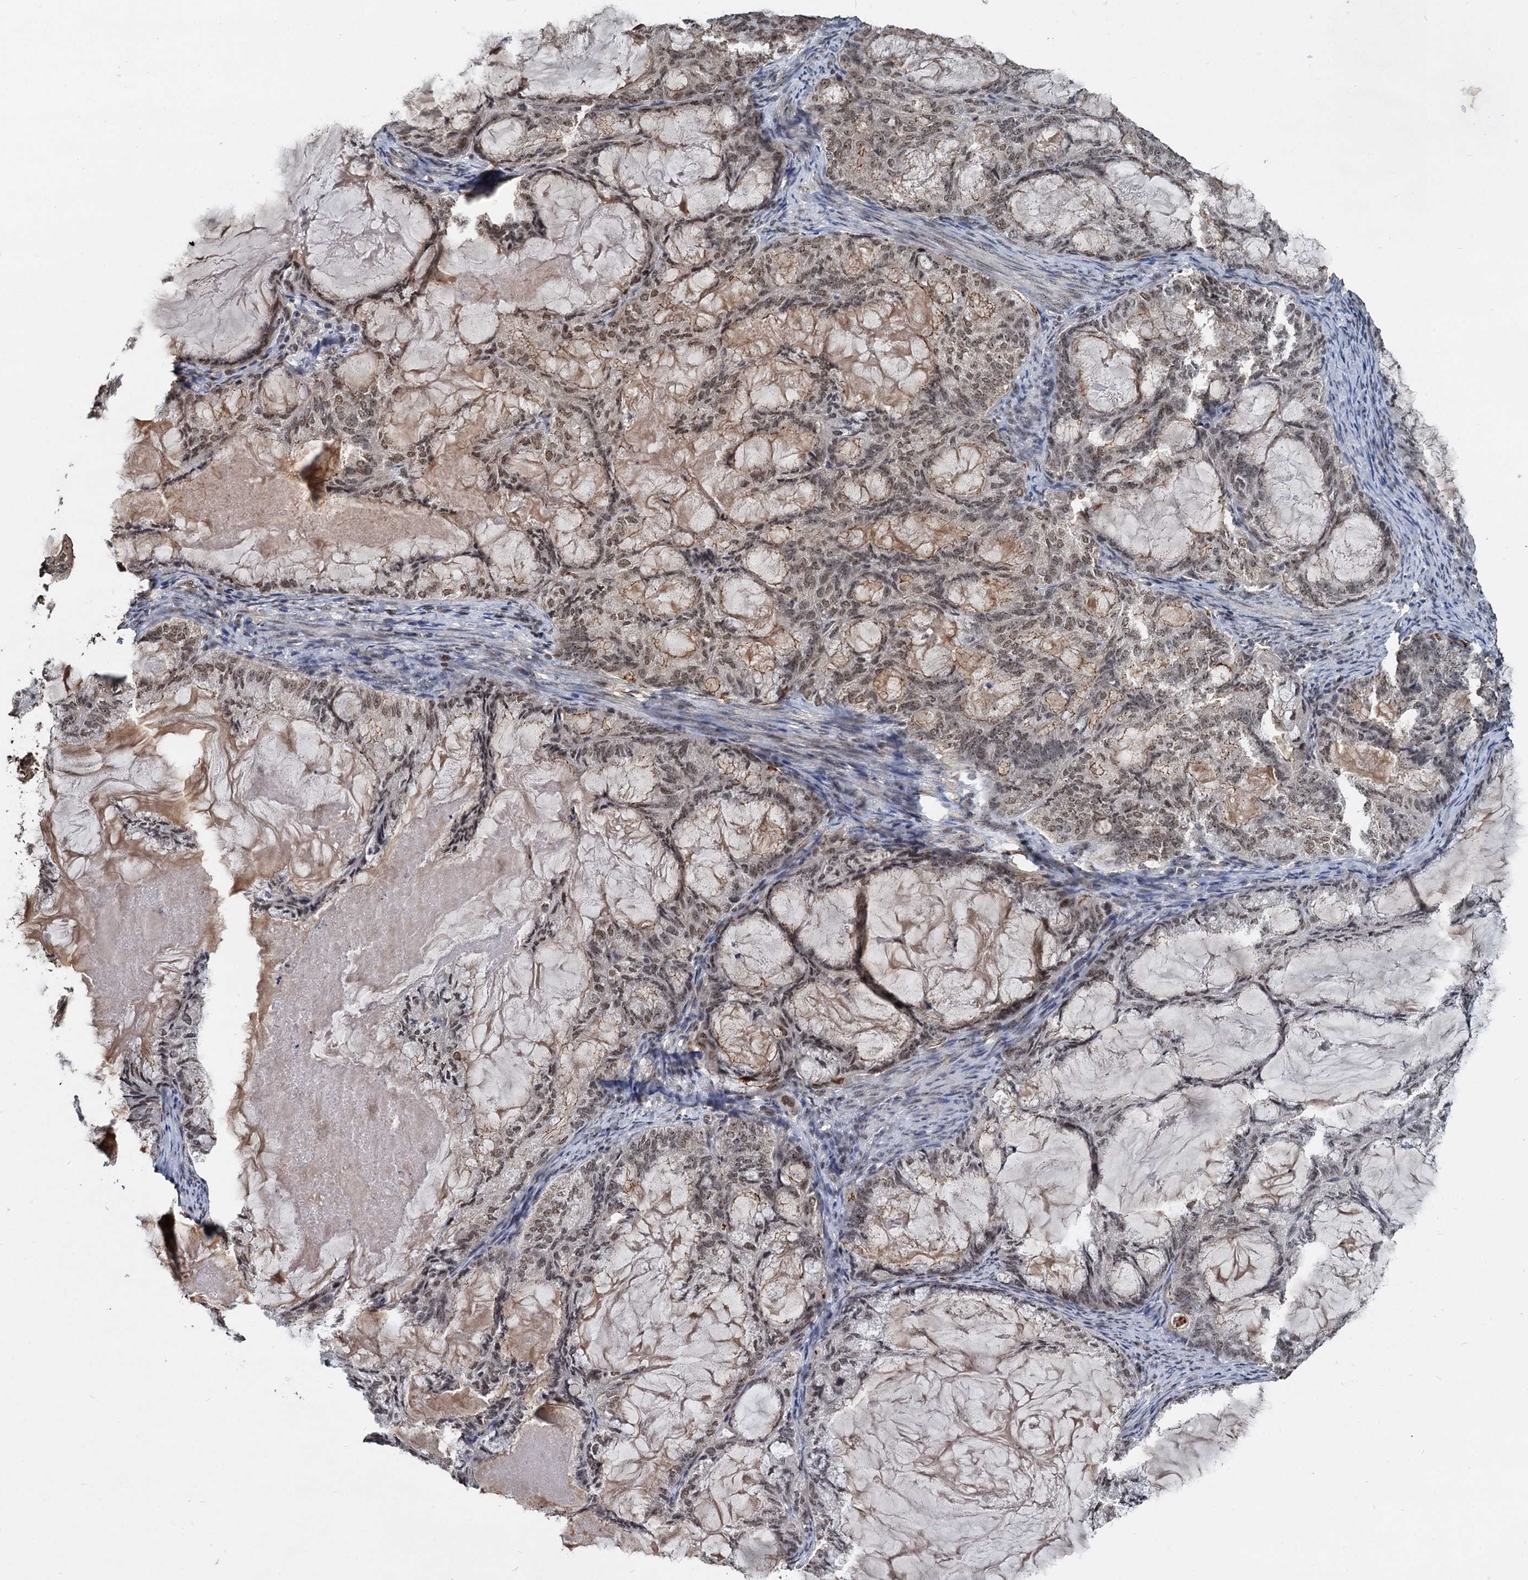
{"staining": {"intensity": "moderate", "quantity": ">75%", "location": "cytoplasmic/membranous,nuclear"}, "tissue": "endometrial cancer", "cell_type": "Tumor cells", "image_type": "cancer", "snomed": [{"axis": "morphology", "description": "Adenocarcinoma, NOS"}, {"axis": "topography", "description": "Endometrium"}], "caption": "Brown immunohistochemical staining in endometrial cancer (adenocarcinoma) exhibits moderate cytoplasmic/membranous and nuclear staining in approximately >75% of tumor cells.", "gene": "FAM216B", "patient": {"sex": "female", "age": 86}}